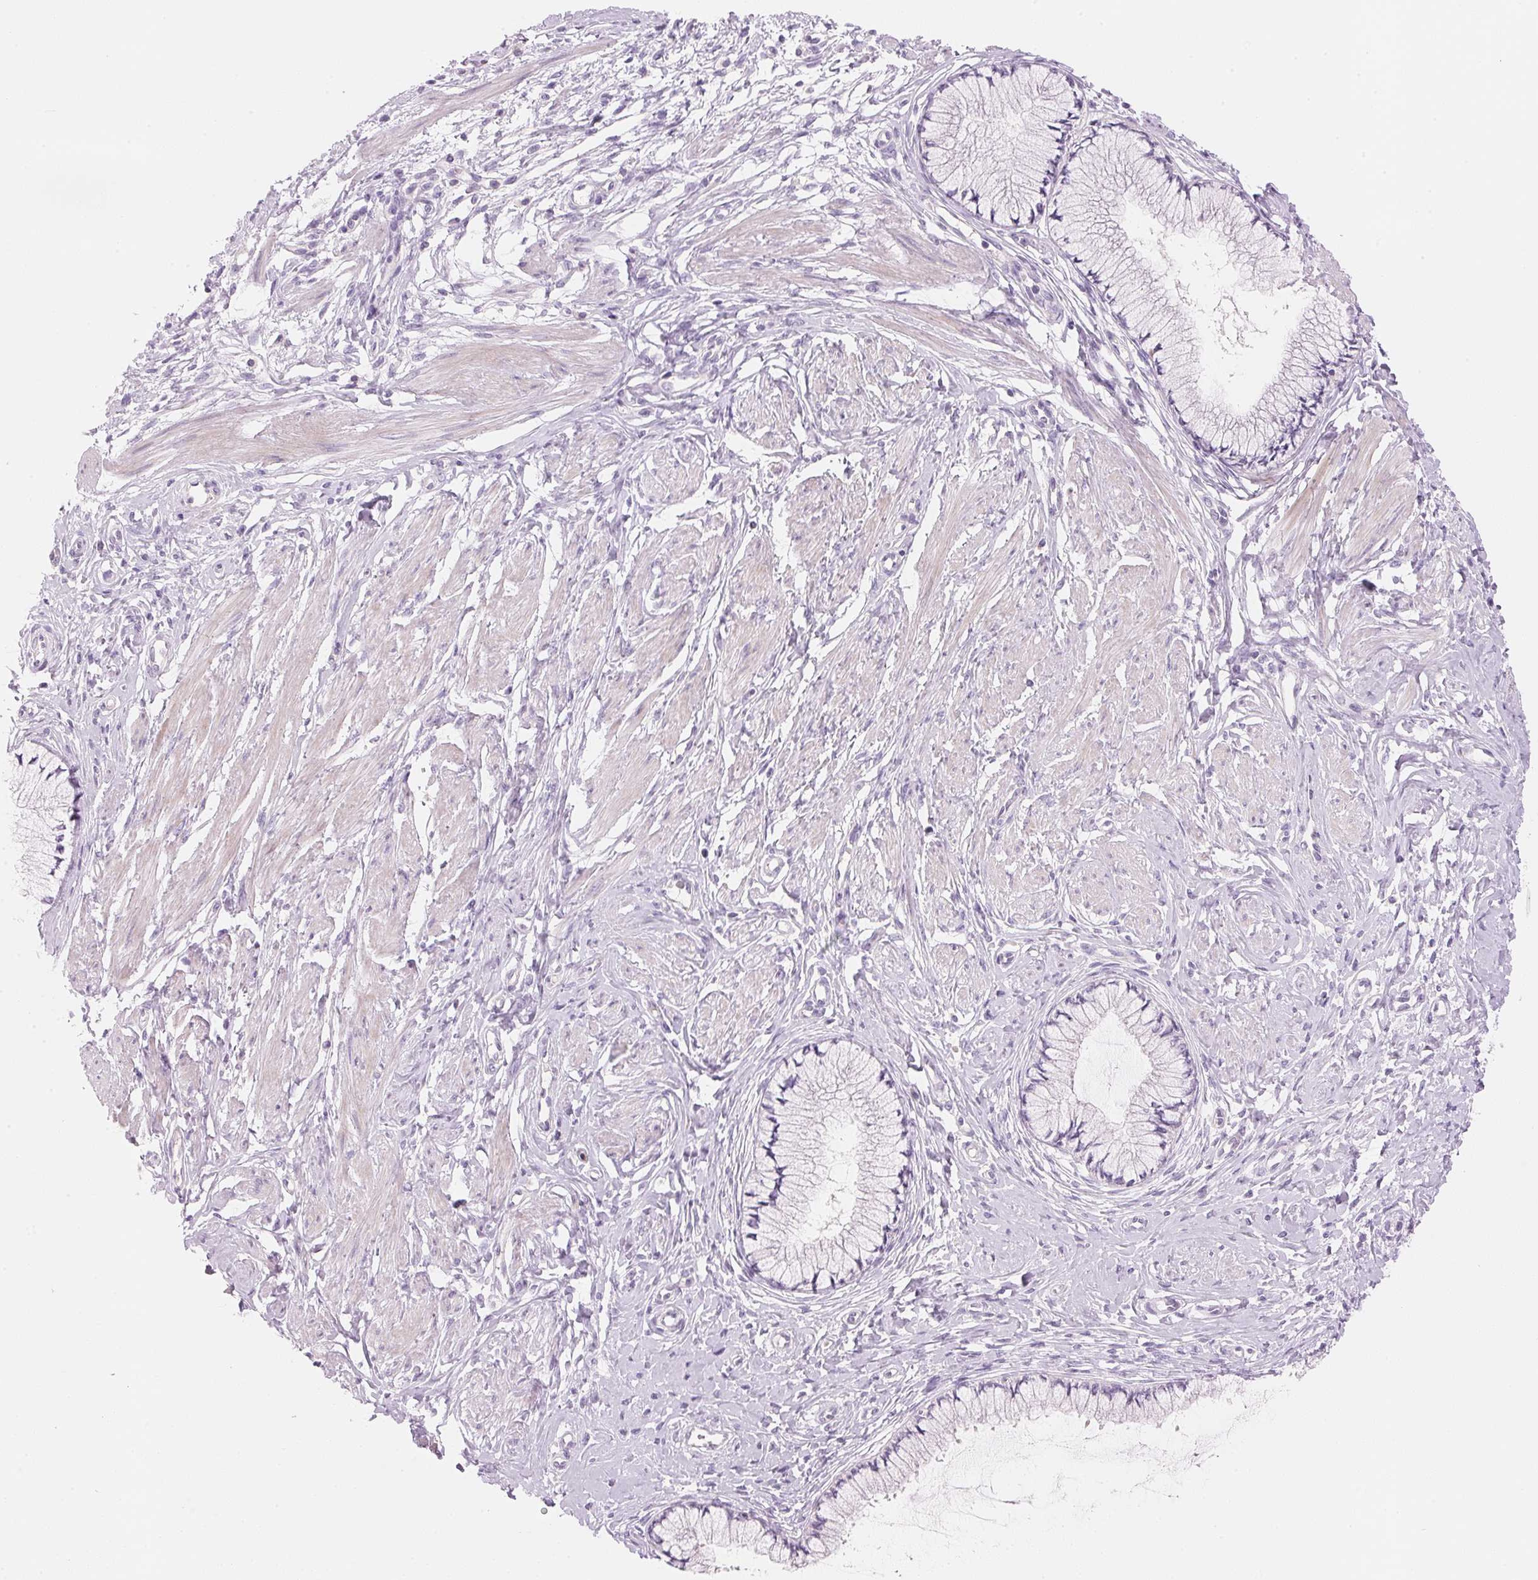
{"staining": {"intensity": "negative", "quantity": "none", "location": "none"}, "tissue": "cervix", "cell_type": "Glandular cells", "image_type": "normal", "snomed": [{"axis": "morphology", "description": "Normal tissue, NOS"}, {"axis": "topography", "description": "Cervix"}], "caption": "Image shows no significant protein staining in glandular cells of unremarkable cervix.", "gene": "CYP11B1", "patient": {"sex": "female", "age": 37}}